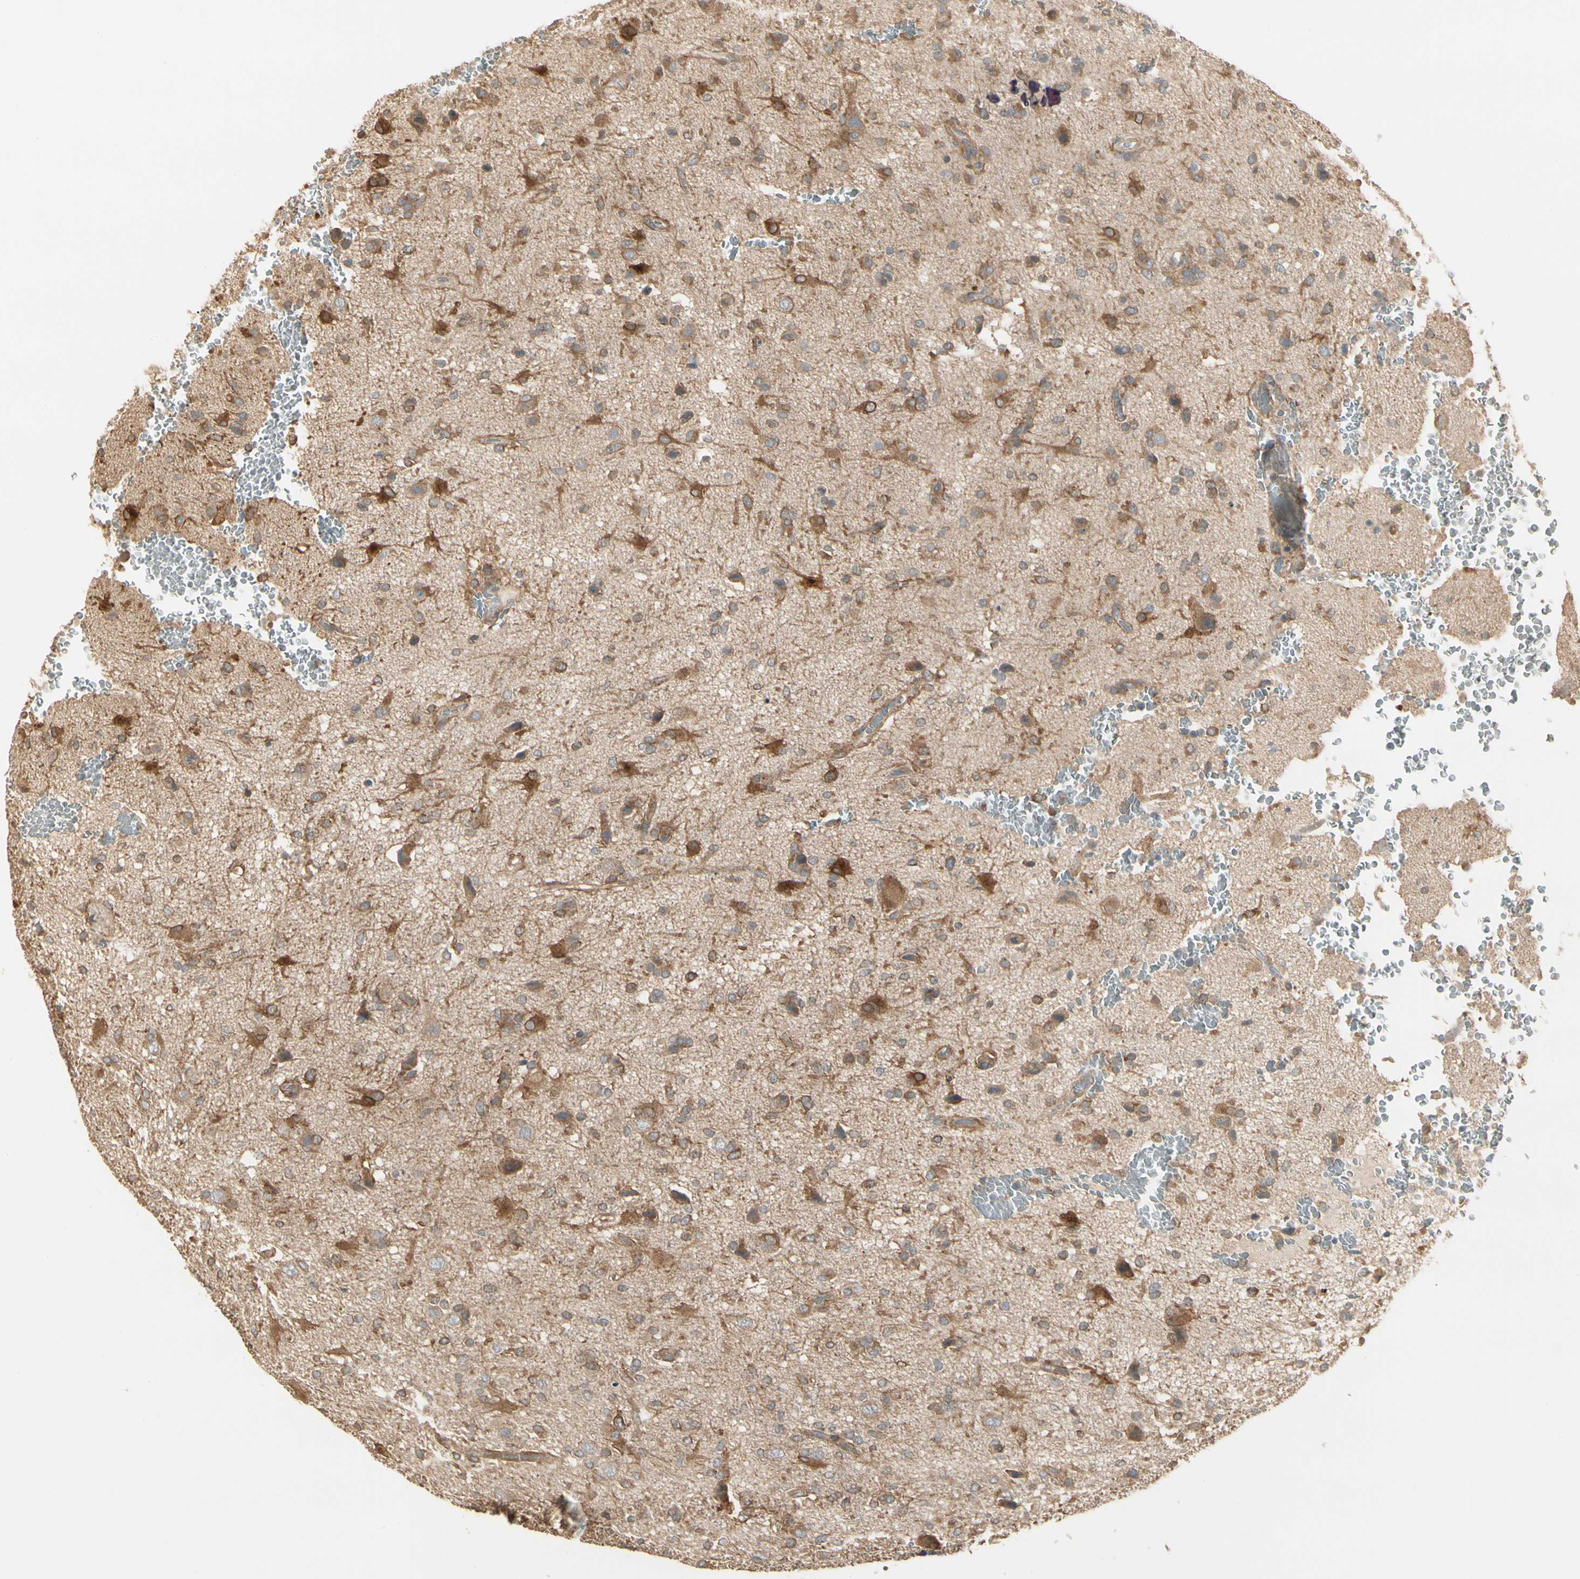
{"staining": {"intensity": "moderate", "quantity": ">75%", "location": "cytoplasmic/membranous"}, "tissue": "glioma", "cell_type": "Tumor cells", "image_type": "cancer", "snomed": [{"axis": "morphology", "description": "Glioma, malignant, High grade"}, {"axis": "topography", "description": "Brain"}], "caption": "This image shows IHC staining of human glioma, with medium moderate cytoplasmic/membranous positivity in about >75% of tumor cells.", "gene": "IRAG1", "patient": {"sex": "male", "age": 71}}